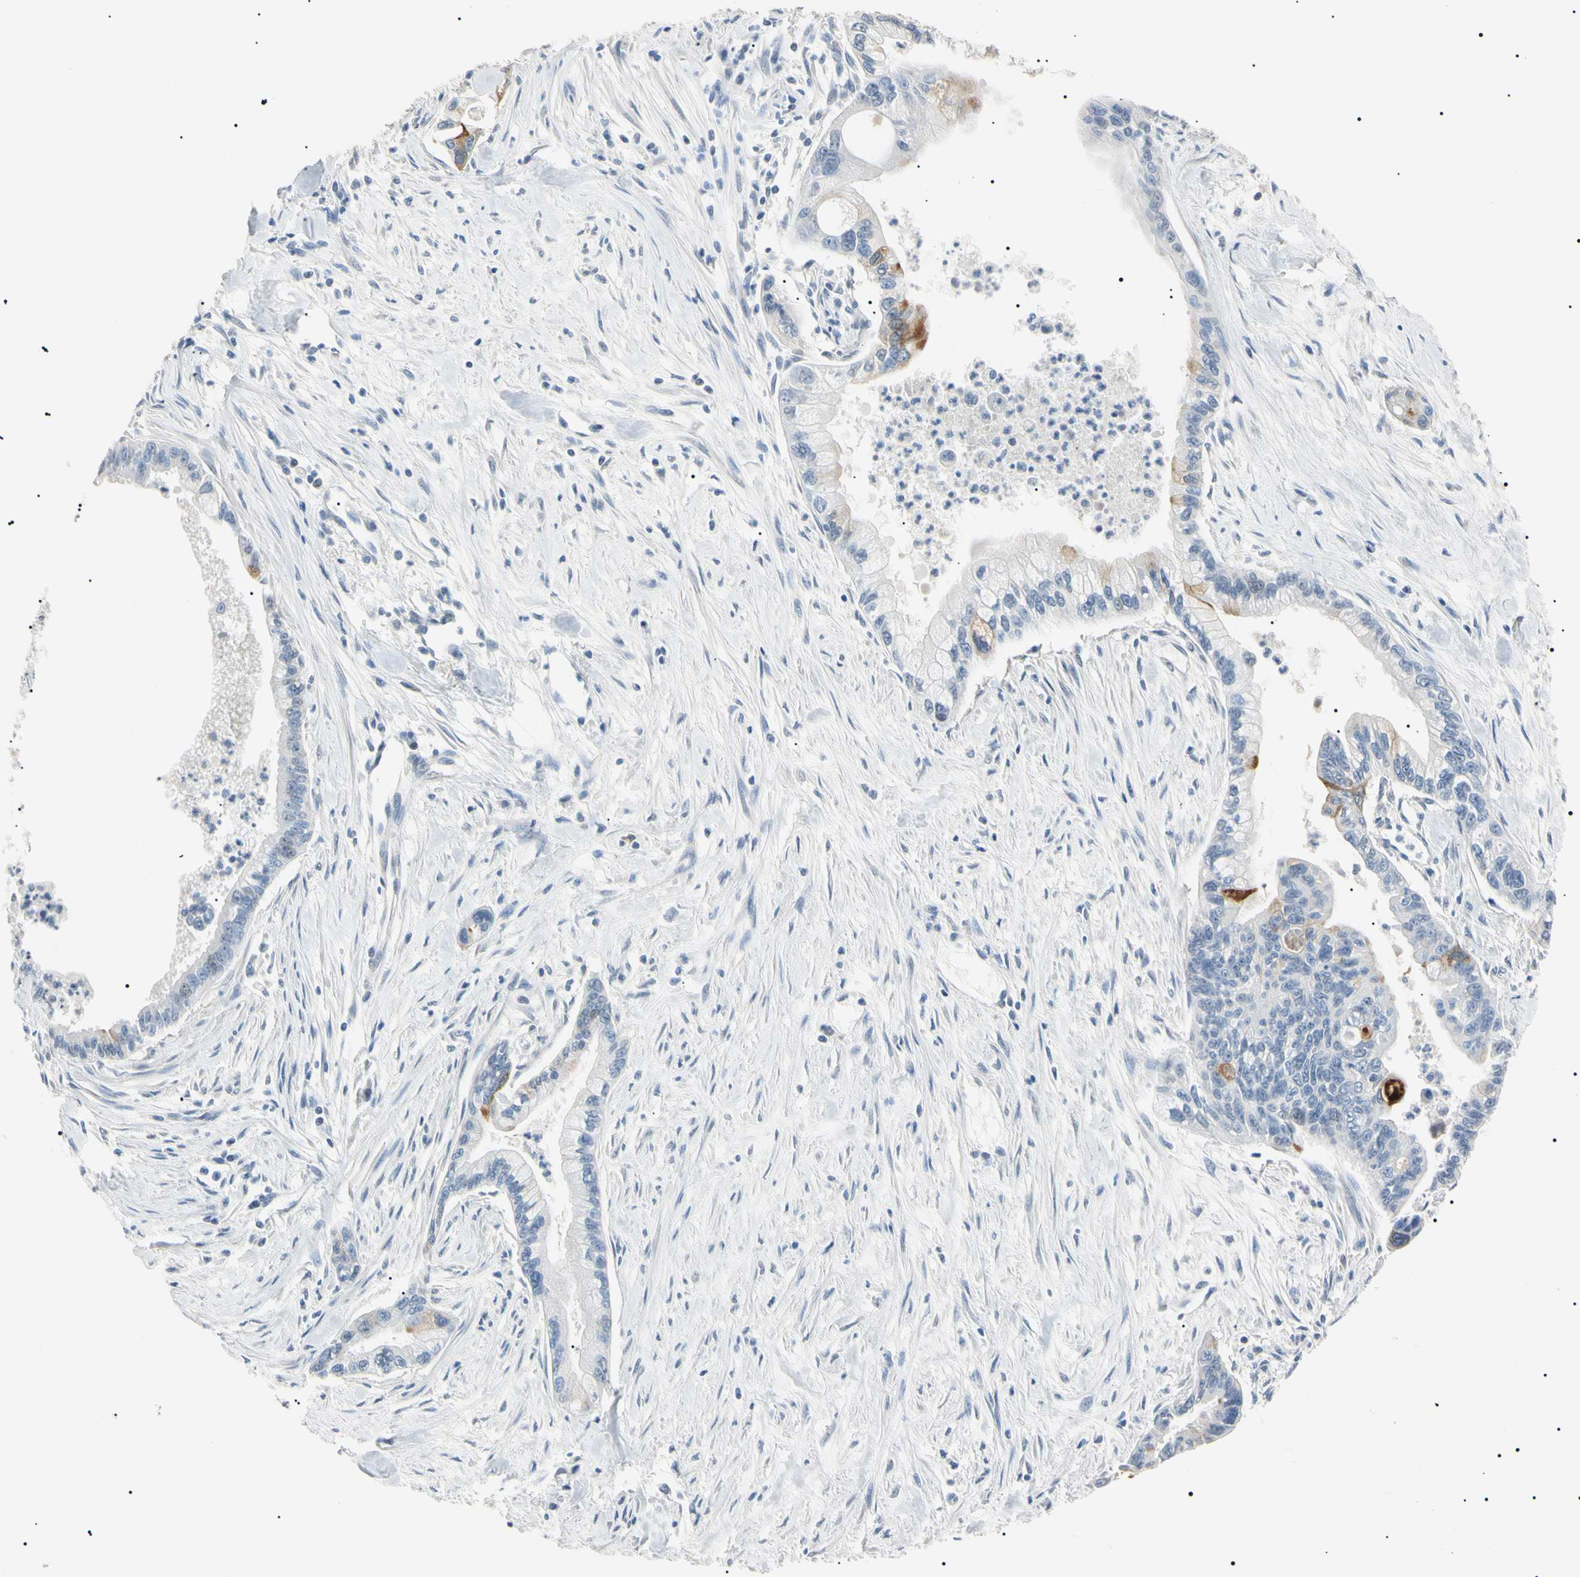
{"staining": {"intensity": "negative", "quantity": "none", "location": "none"}, "tissue": "pancreatic cancer", "cell_type": "Tumor cells", "image_type": "cancer", "snomed": [{"axis": "morphology", "description": "Adenocarcinoma, NOS"}, {"axis": "topography", "description": "Pancreas"}], "caption": "Immunohistochemistry photomicrograph of neoplastic tissue: human adenocarcinoma (pancreatic) stained with DAB exhibits no significant protein staining in tumor cells. Brightfield microscopy of IHC stained with DAB (3,3'-diaminobenzidine) (brown) and hematoxylin (blue), captured at high magnification.", "gene": "CGB3", "patient": {"sex": "male", "age": 70}}